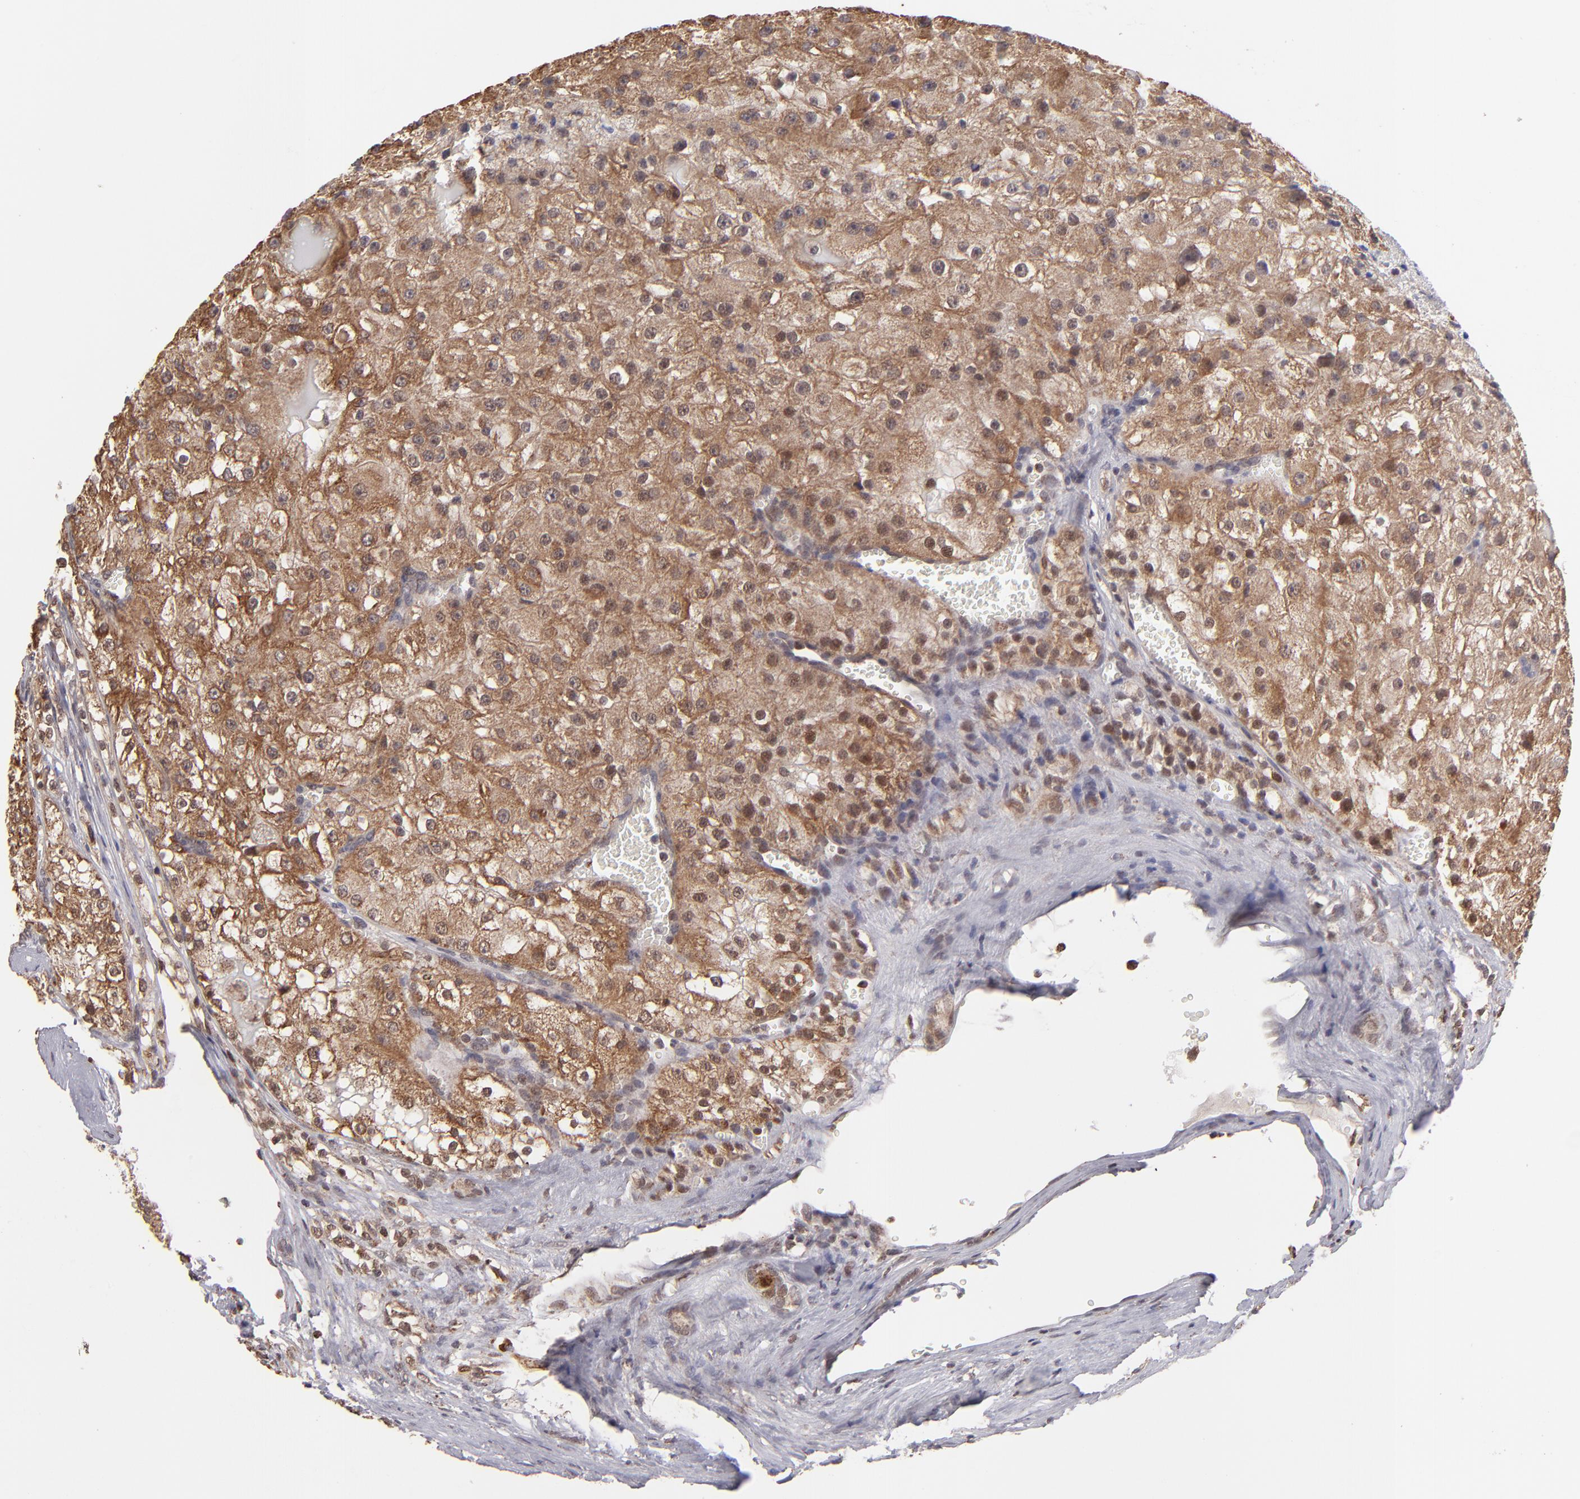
{"staining": {"intensity": "moderate", "quantity": ">75%", "location": "cytoplasmic/membranous,nuclear"}, "tissue": "renal cancer", "cell_type": "Tumor cells", "image_type": "cancer", "snomed": [{"axis": "morphology", "description": "Adenocarcinoma, NOS"}, {"axis": "topography", "description": "Kidney"}], "caption": "DAB (3,3'-diaminobenzidine) immunohistochemical staining of human adenocarcinoma (renal) exhibits moderate cytoplasmic/membranous and nuclear protein positivity in about >75% of tumor cells. Nuclei are stained in blue.", "gene": "SLC15A1", "patient": {"sex": "female", "age": 74}}